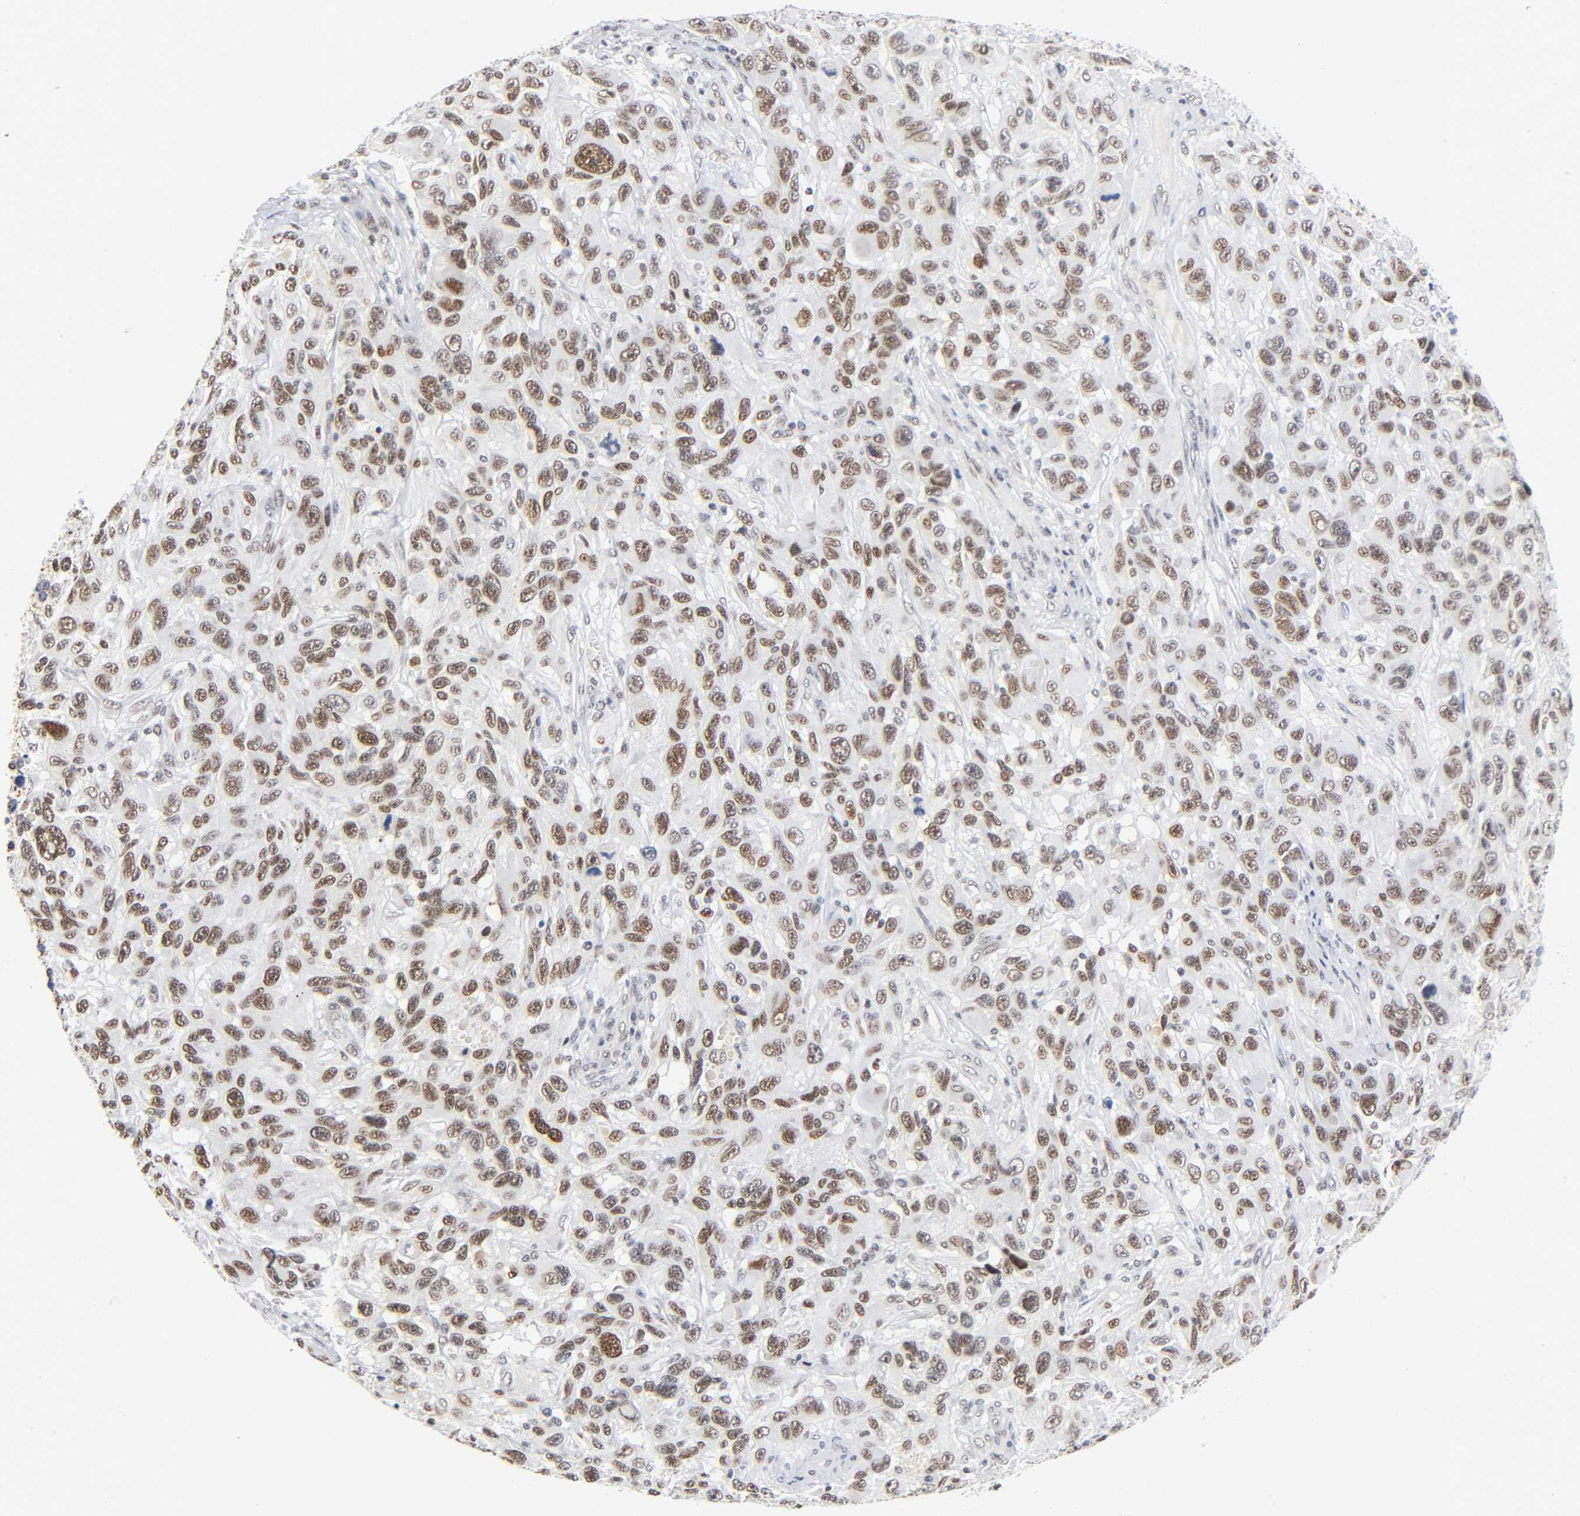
{"staining": {"intensity": "moderate", "quantity": ">75%", "location": "nuclear"}, "tissue": "melanoma", "cell_type": "Tumor cells", "image_type": "cancer", "snomed": [{"axis": "morphology", "description": "Malignant melanoma, NOS"}, {"axis": "topography", "description": "Skin"}], "caption": "Tumor cells exhibit medium levels of moderate nuclear positivity in approximately >75% of cells in melanoma. The staining was performed using DAB (3,3'-diaminobenzidine) to visualize the protein expression in brown, while the nuclei were stained in blue with hematoxylin (Magnification: 20x).", "gene": "DIDO1", "patient": {"sex": "male", "age": 53}}